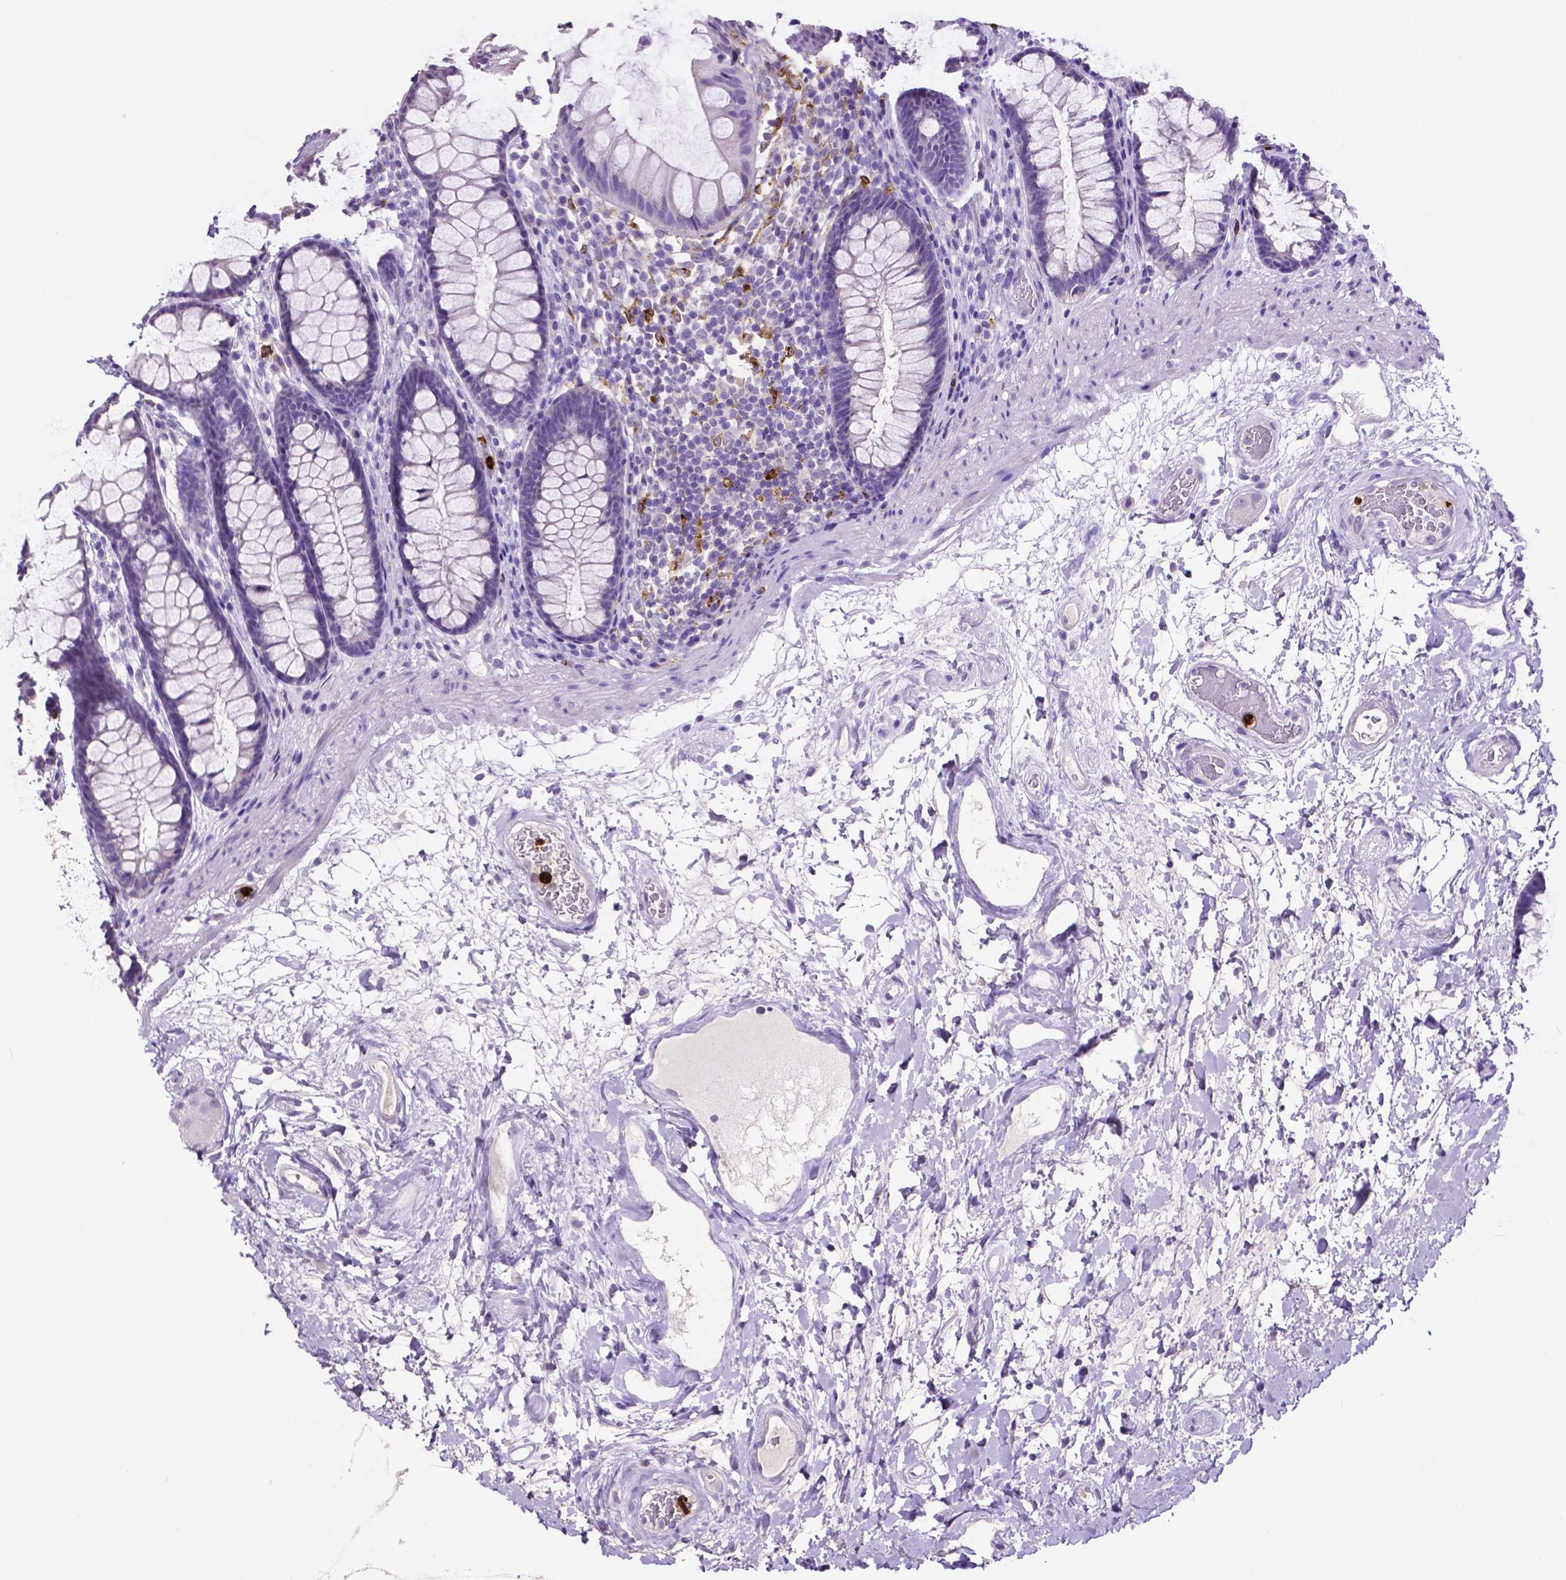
{"staining": {"intensity": "negative", "quantity": "none", "location": "none"}, "tissue": "rectum", "cell_type": "Glandular cells", "image_type": "normal", "snomed": [{"axis": "morphology", "description": "Normal tissue, NOS"}, {"axis": "topography", "description": "Rectum"}], "caption": "Immunohistochemistry histopathology image of benign human rectum stained for a protein (brown), which reveals no expression in glandular cells. The staining is performed using DAB (3,3'-diaminobenzidine) brown chromogen with nuclei counter-stained in using hematoxylin.", "gene": "MMP9", "patient": {"sex": "male", "age": 72}}